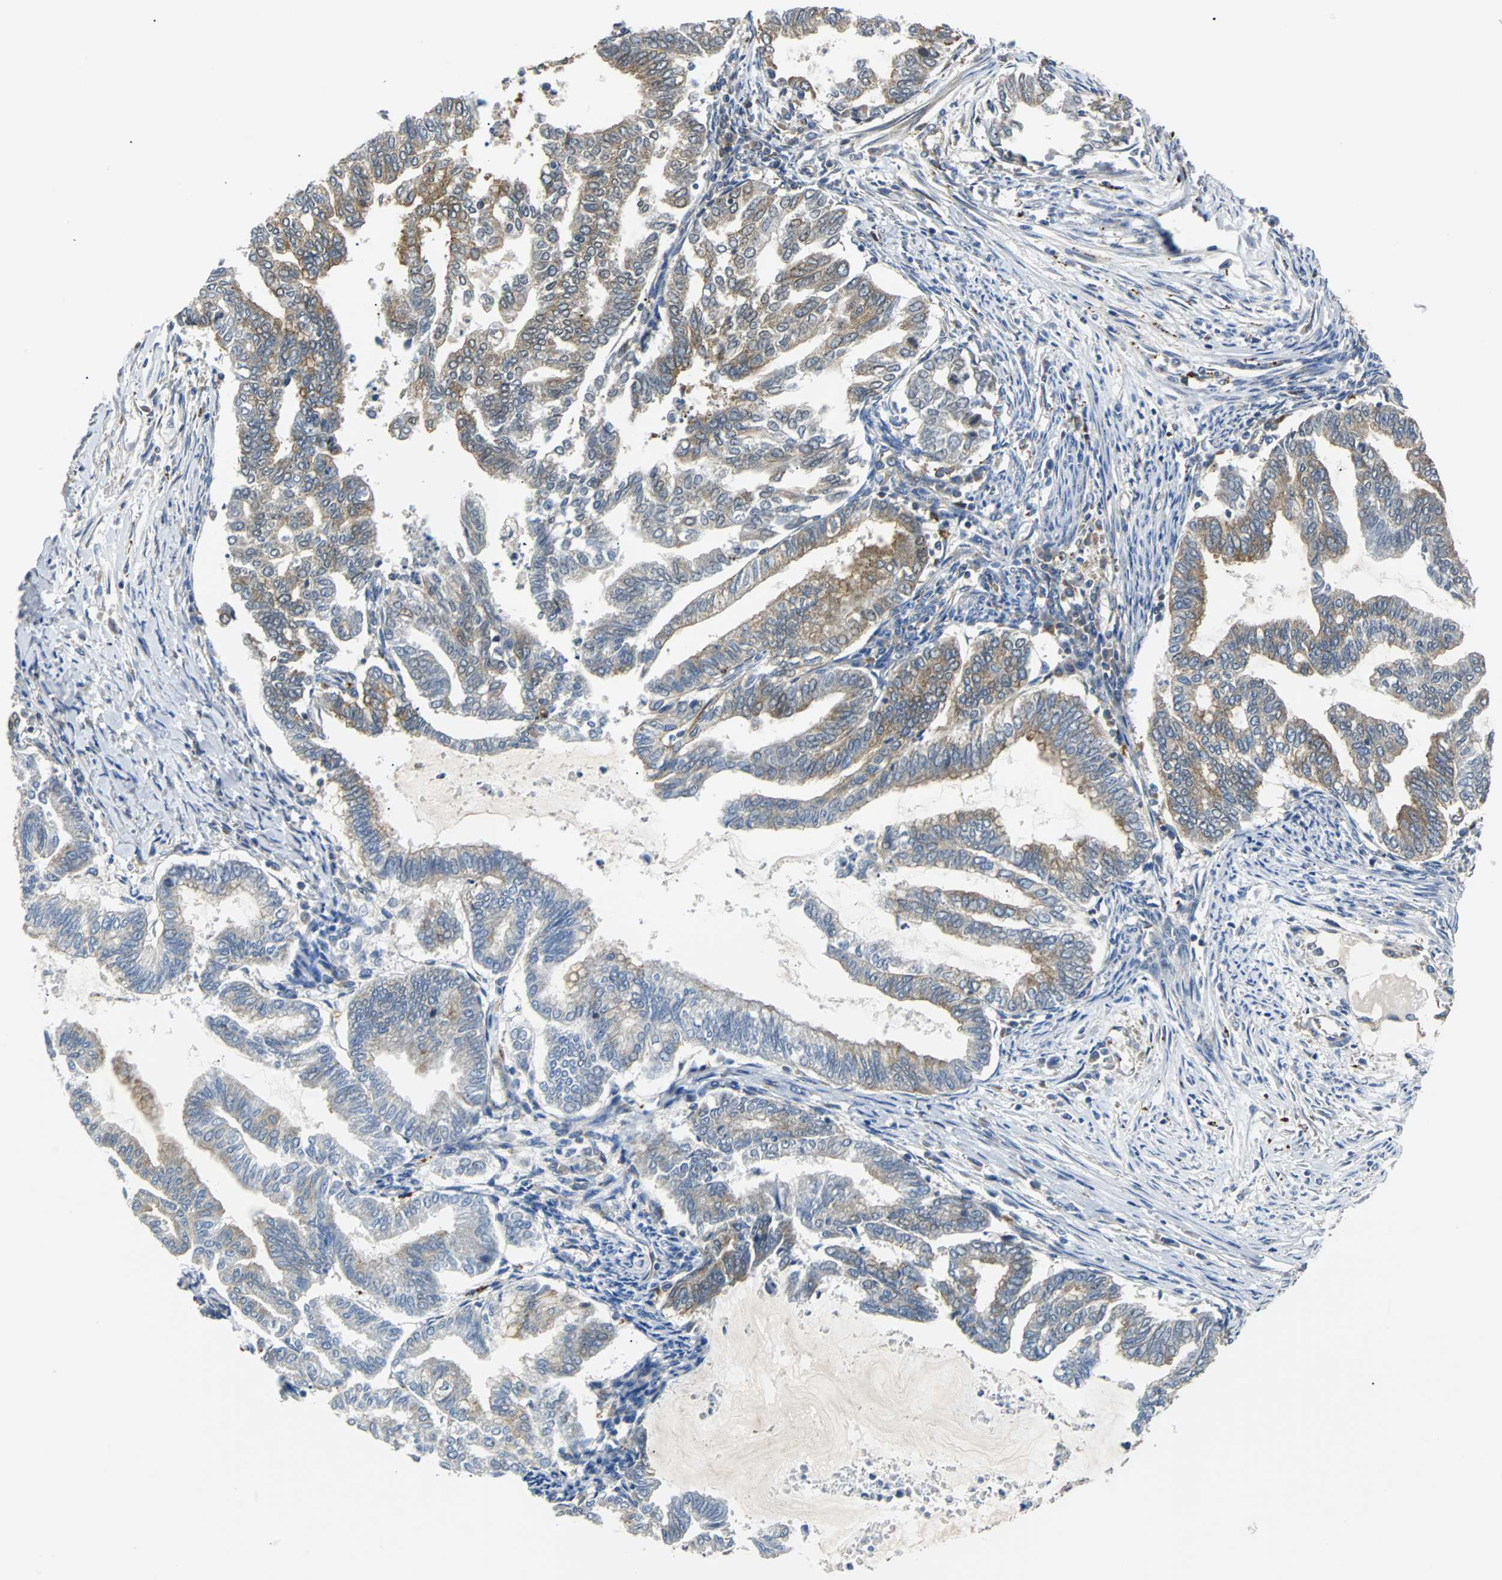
{"staining": {"intensity": "moderate", "quantity": "25%-75%", "location": "cytoplasmic/membranous"}, "tissue": "endometrial cancer", "cell_type": "Tumor cells", "image_type": "cancer", "snomed": [{"axis": "morphology", "description": "Adenocarcinoma, NOS"}, {"axis": "topography", "description": "Endometrium"}], "caption": "Endometrial adenocarcinoma tissue demonstrates moderate cytoplasmic/membranous expression in about 25%-75% of tumor cells (DAB IHC with brightfield microscopy, high magnification).", "gene": "RELA", "patient": {"sex": "female", "age": 79}}